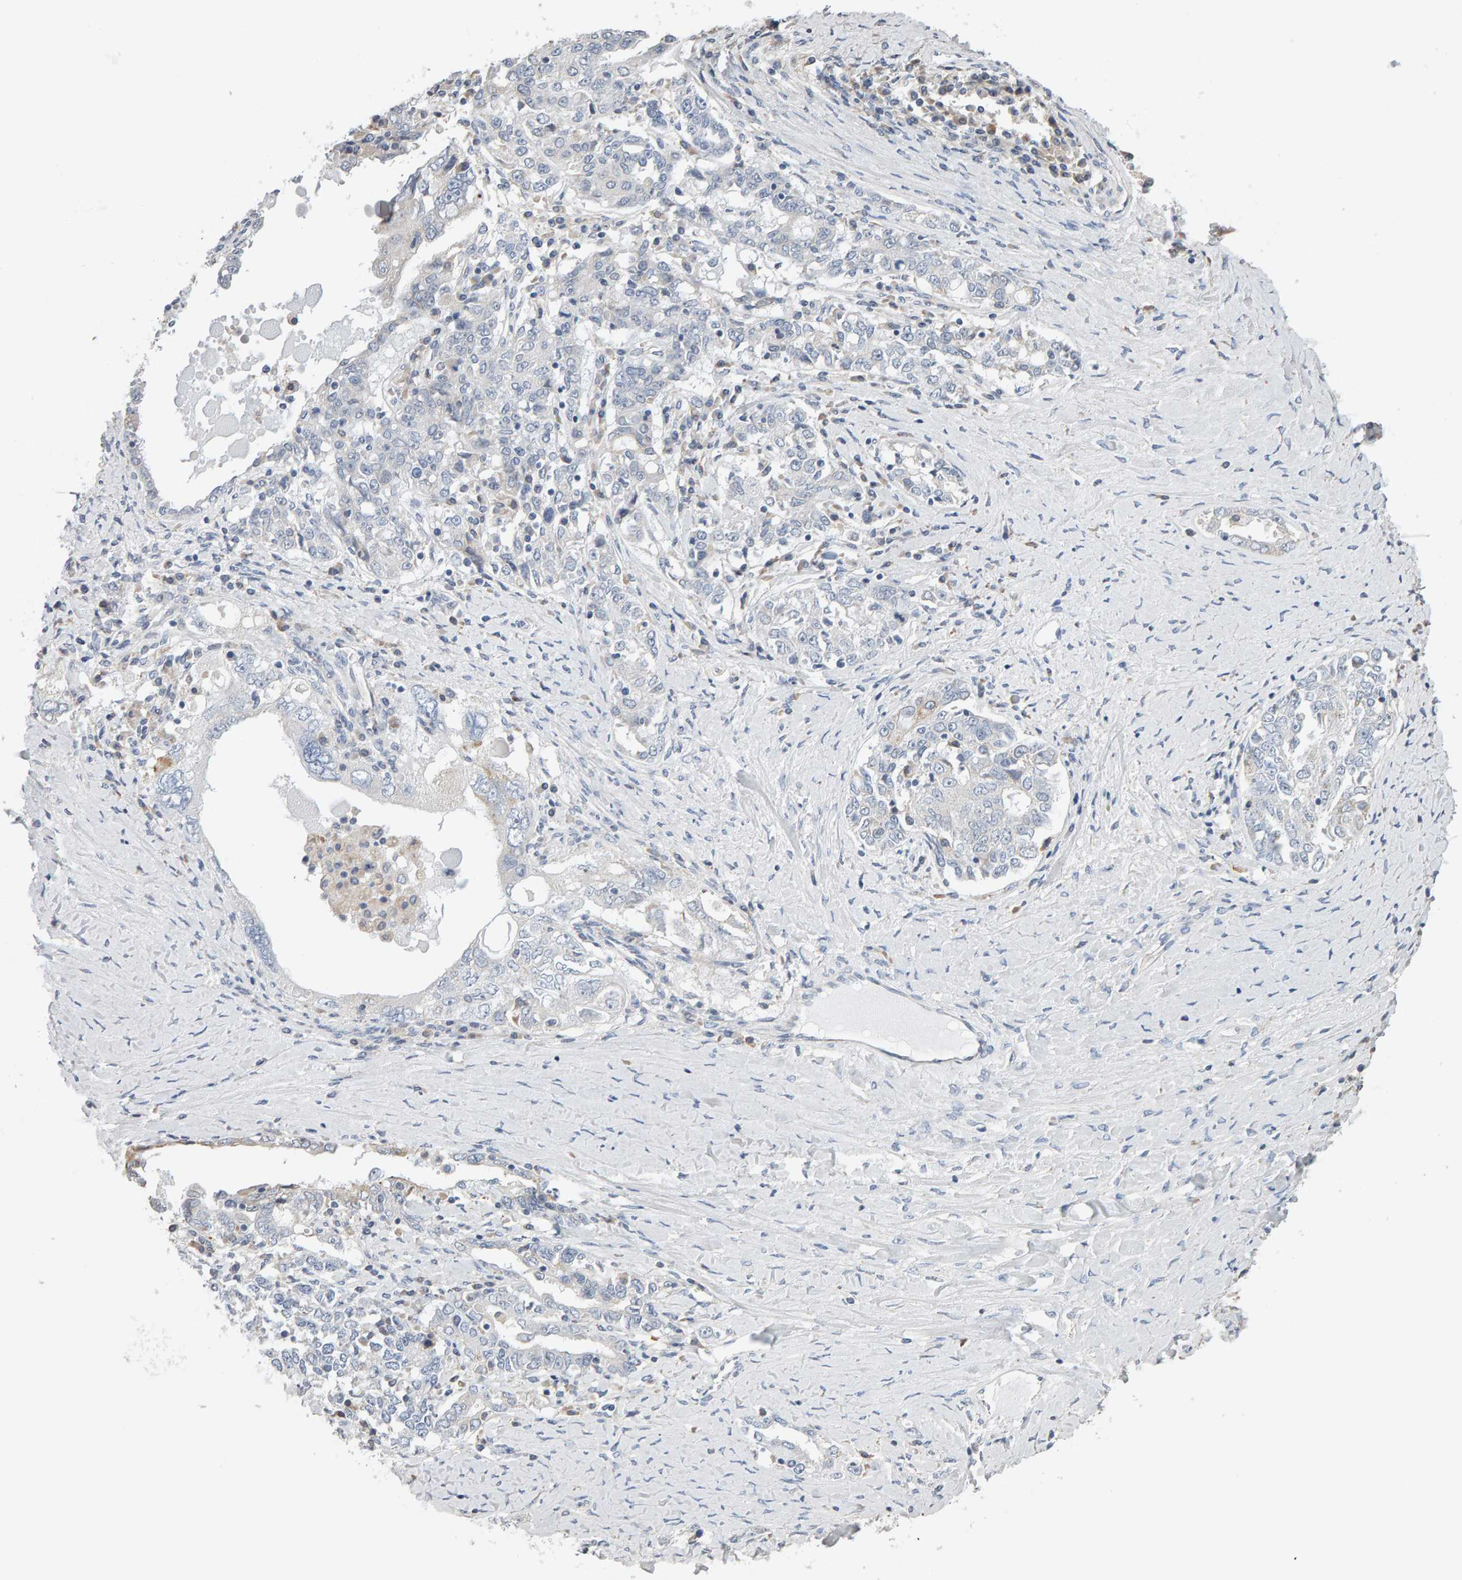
{"staining": {"intensity": "negative", "quantity": "none", "location": "none"}, "tissue": "ovarian cancer", "cell_type": "Tumor cells", "image_type": "cancer", "snomed": [{"axis": "morphology", "description": "Carcinoma, endometroid"}, {"axis": "topography", "description": "Ovary"}], "caption": "Endometroid carcinoma (ovarian) was stained to show a protein in brown. There is no significant staining in tumor cells.", "gene": "ADHFE1", "patient": {"sex": "female", "age": 62}}